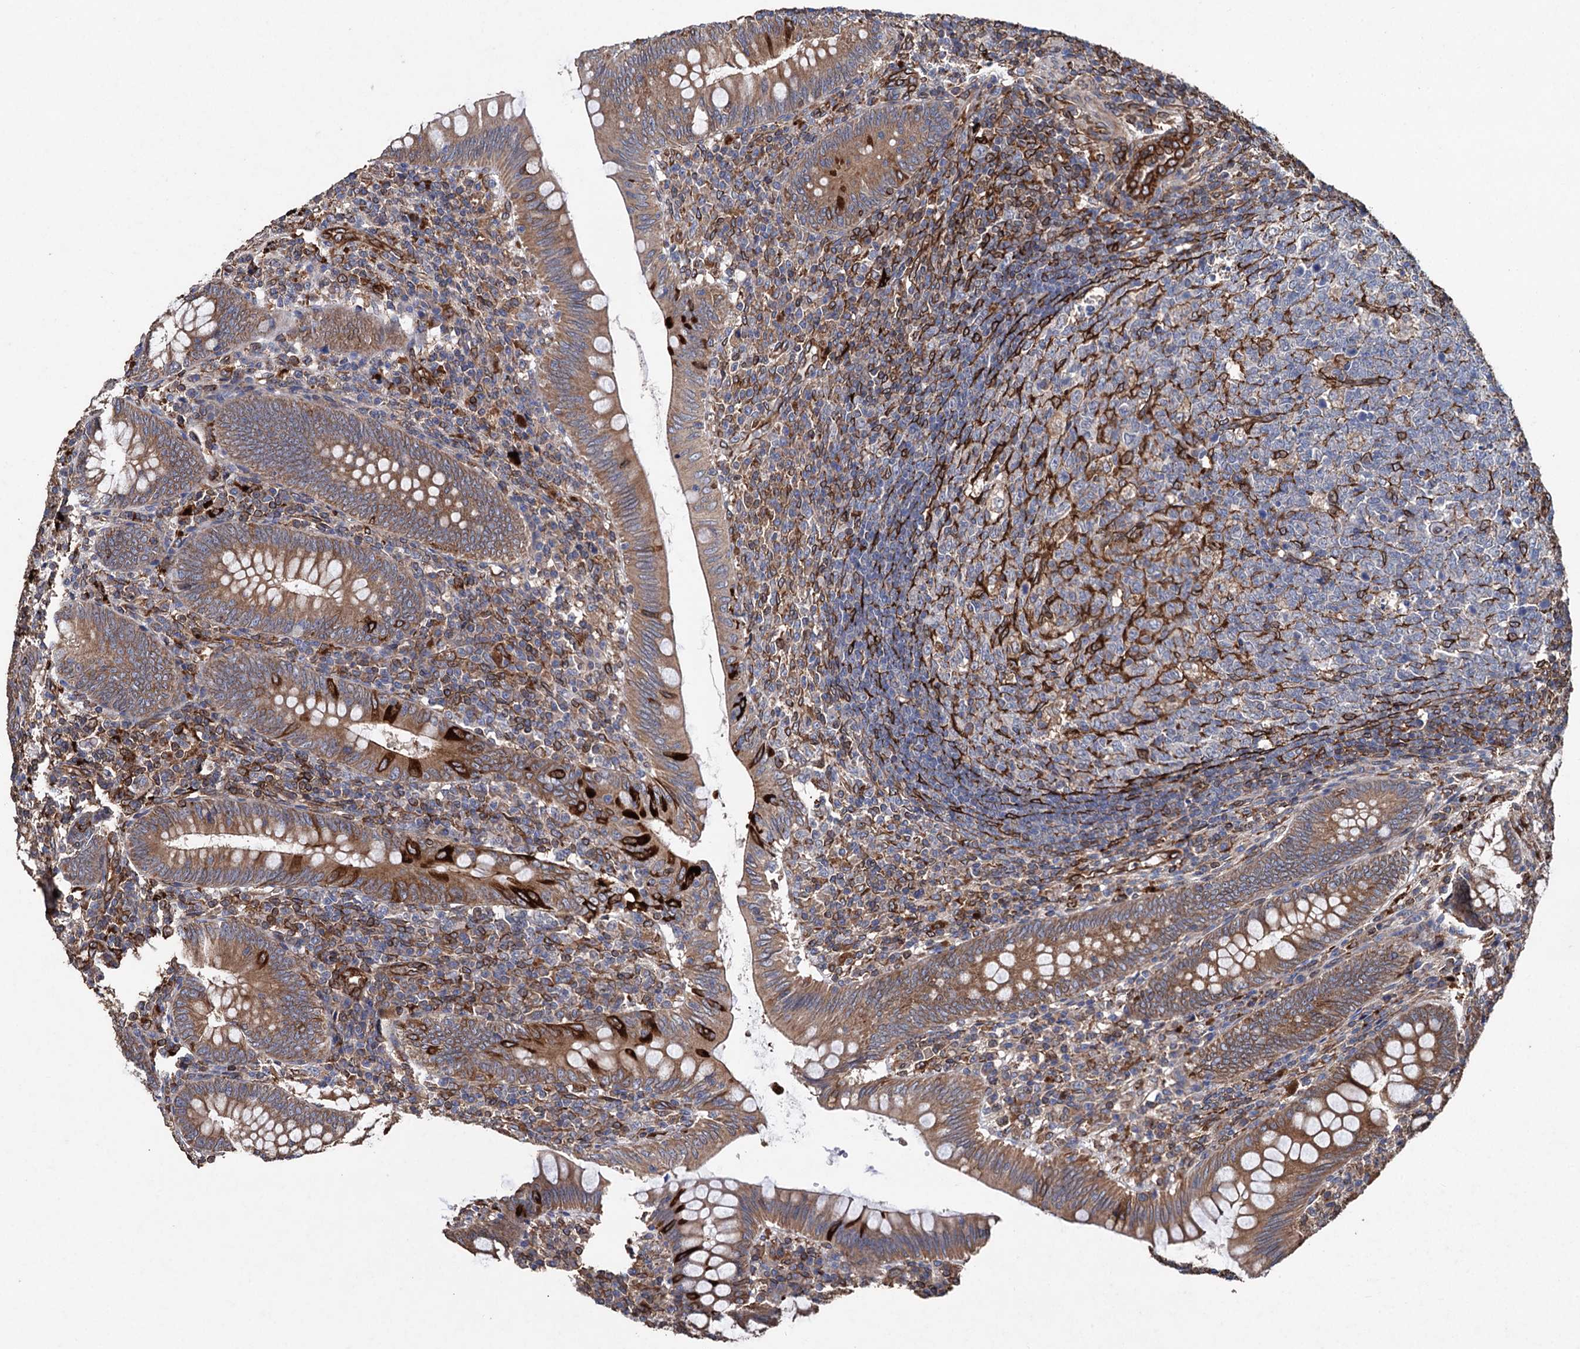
{"staining": {"intensity": "strong", "quantity": "25%-75%", "location": "cytoplasmic/membranous"}, "tissue": "appendix", "cell_type": "Glandular cells", "image_type": "normal", "snomed": [{"axis": "morphology", "description": "Normal tissue, NOS"}, {"axis": "topography", "description": "Appendix"}], "caption": "This image exhibits immunohistochemistry staining of unremarkable appendix, with high strong cytoplasmic/membranous staining in about 25%-75% of glandular cells.", "gene": "STING1", "patient": {"sex": "male", "age": 14}}